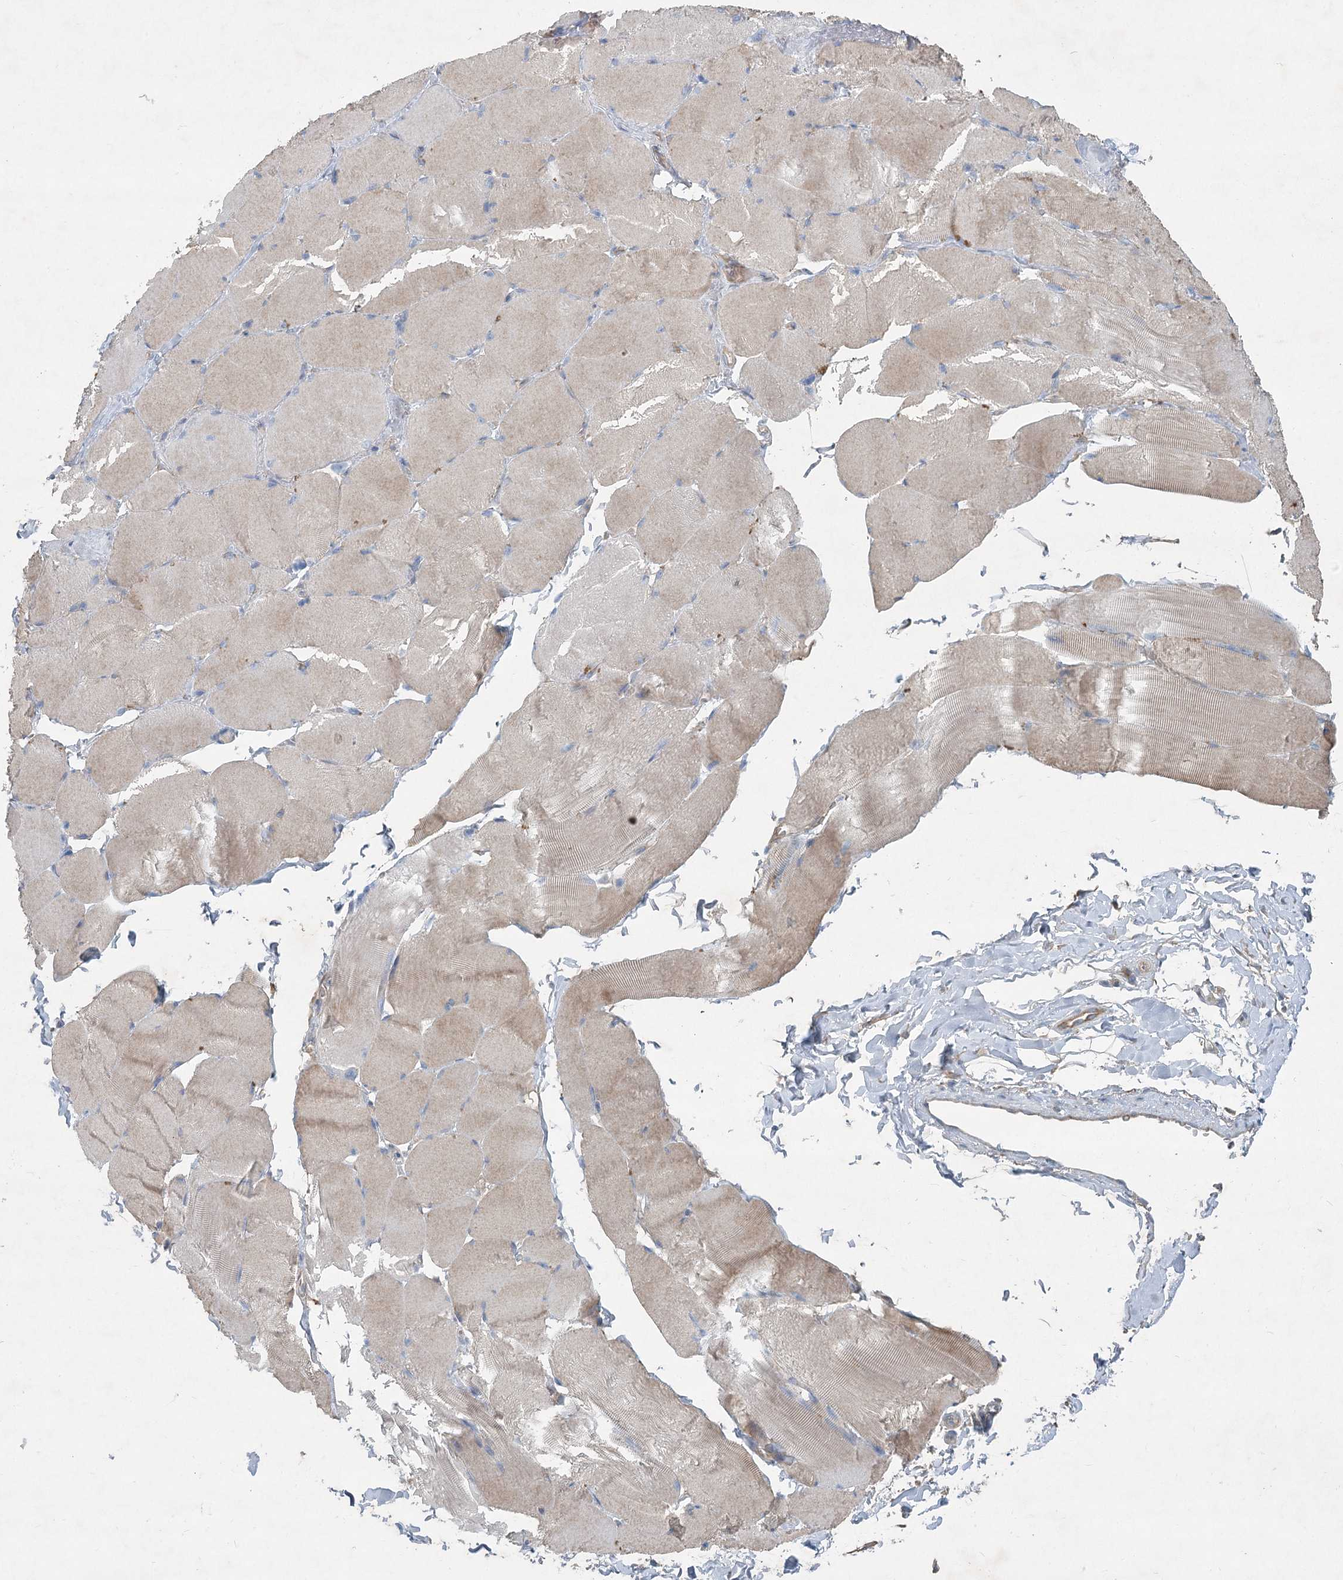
{"staining": {"intensity": "weak", "quantity": "25%-75%", "location": "cytoplasmic/membranous"}, "tissue": "skeletal muscle", "cell_type": "Myocytes", "image_type": "normal", "snomed": [{"axis": "morphology", "description": "Normal tissue, NOS"}, {"axis": "topography", "description": "Skin"}, {"axis": "topography", "description": "Skeletal muscle"}], "caption": "High-power microscopy captured an IHC photomicrograph of benign skeletal muscle, revealing weak cytoplasmic/membranous expression in about 25%-75% of myocytes.", "gene": "DNMBP", "patient": {"sex": "male", "age": 83}}